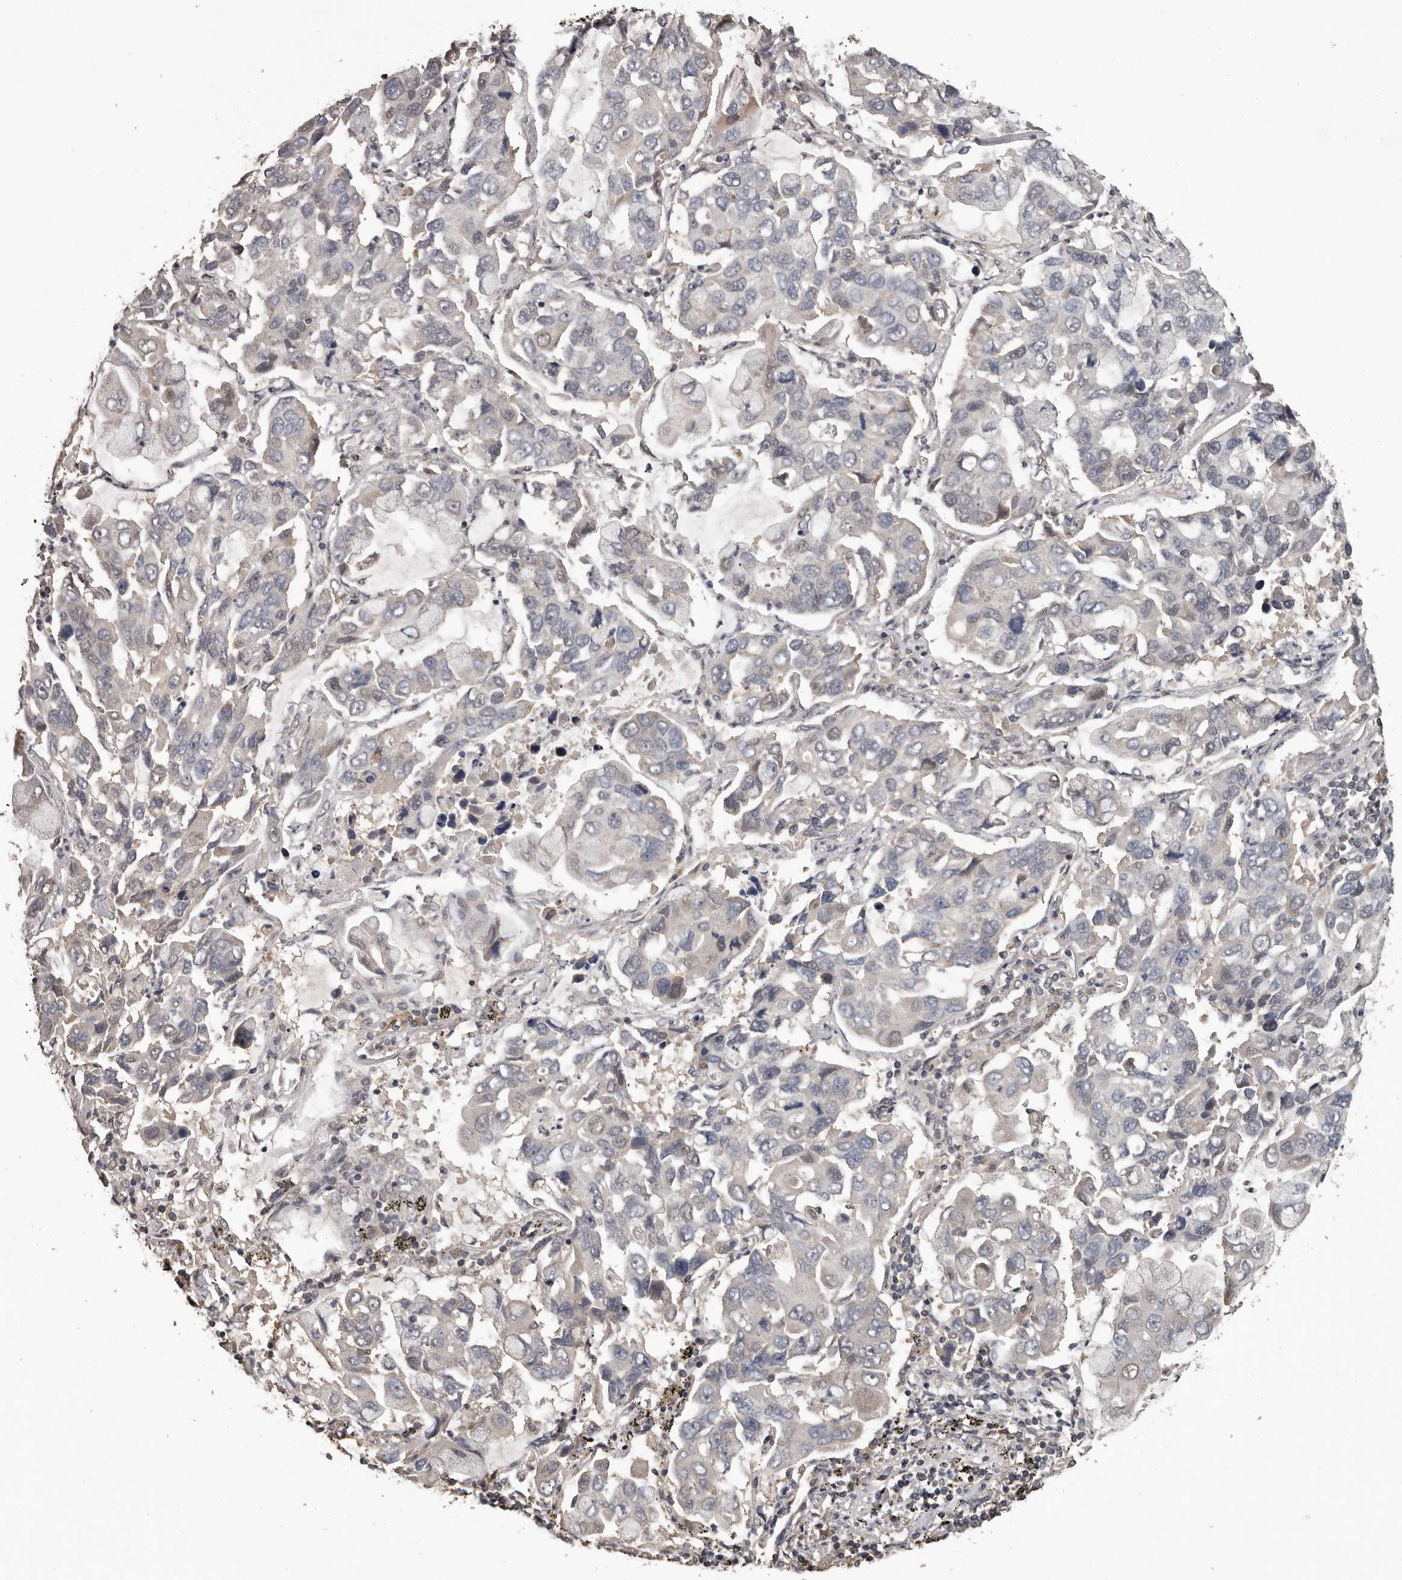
{"staining": {"intensity": "negative", "quantity": "none", "location": "none"}, "tissue": "lung cancer", "cell_type": "Tumor cells", "image_type": "cancer", "snomed": [{"axis": "morphology", "description": "Adenocarcinoma, NOS"}, {"axis": "topography", "description": "Lung"}], "caption": "This is an immunohistochemistry micrograph of human lung cancer. There is no expression in tumor cells.", "gene": "ZFP14", "patient": {"sex": "male", "age": 64}}